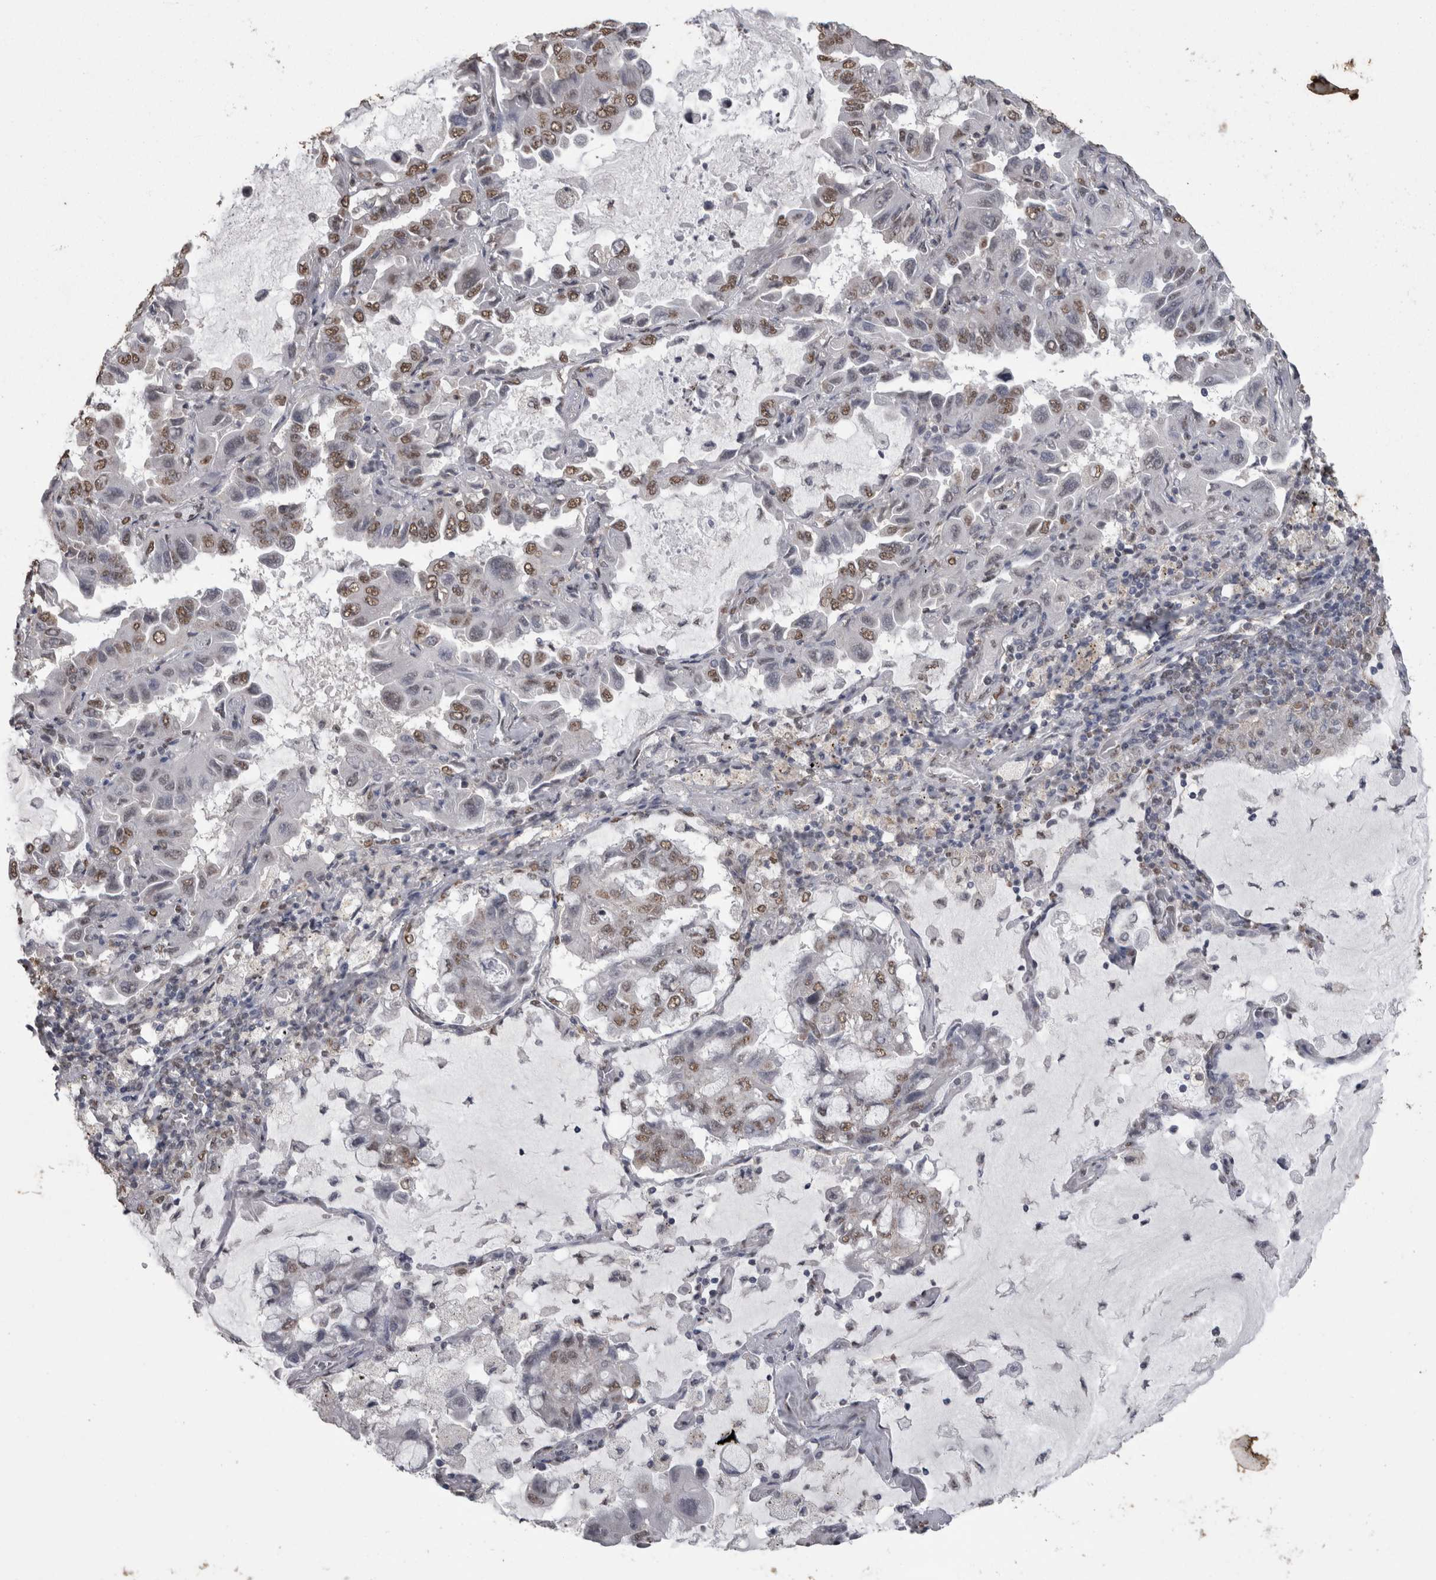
{"staining": {"intensity": "moderate", "quantity": "25%-75%", "location": "nuclear"}, "tissue": "lung cancer", "cell_type": "Tumor cells", "image_type": "cancer", "snomed": [{"axis": "morphology", "description": "Adenocarcinoma, NOS"}, {"axis": "topography", "description": "Lung"}], "caption": "Lung cancer (adenocarcinoma) stained for a protein reveals moderate nuclear positivity in tumor cells.", "gene": "SMAD7", "patient": {"sex": "male", "age": 64}}